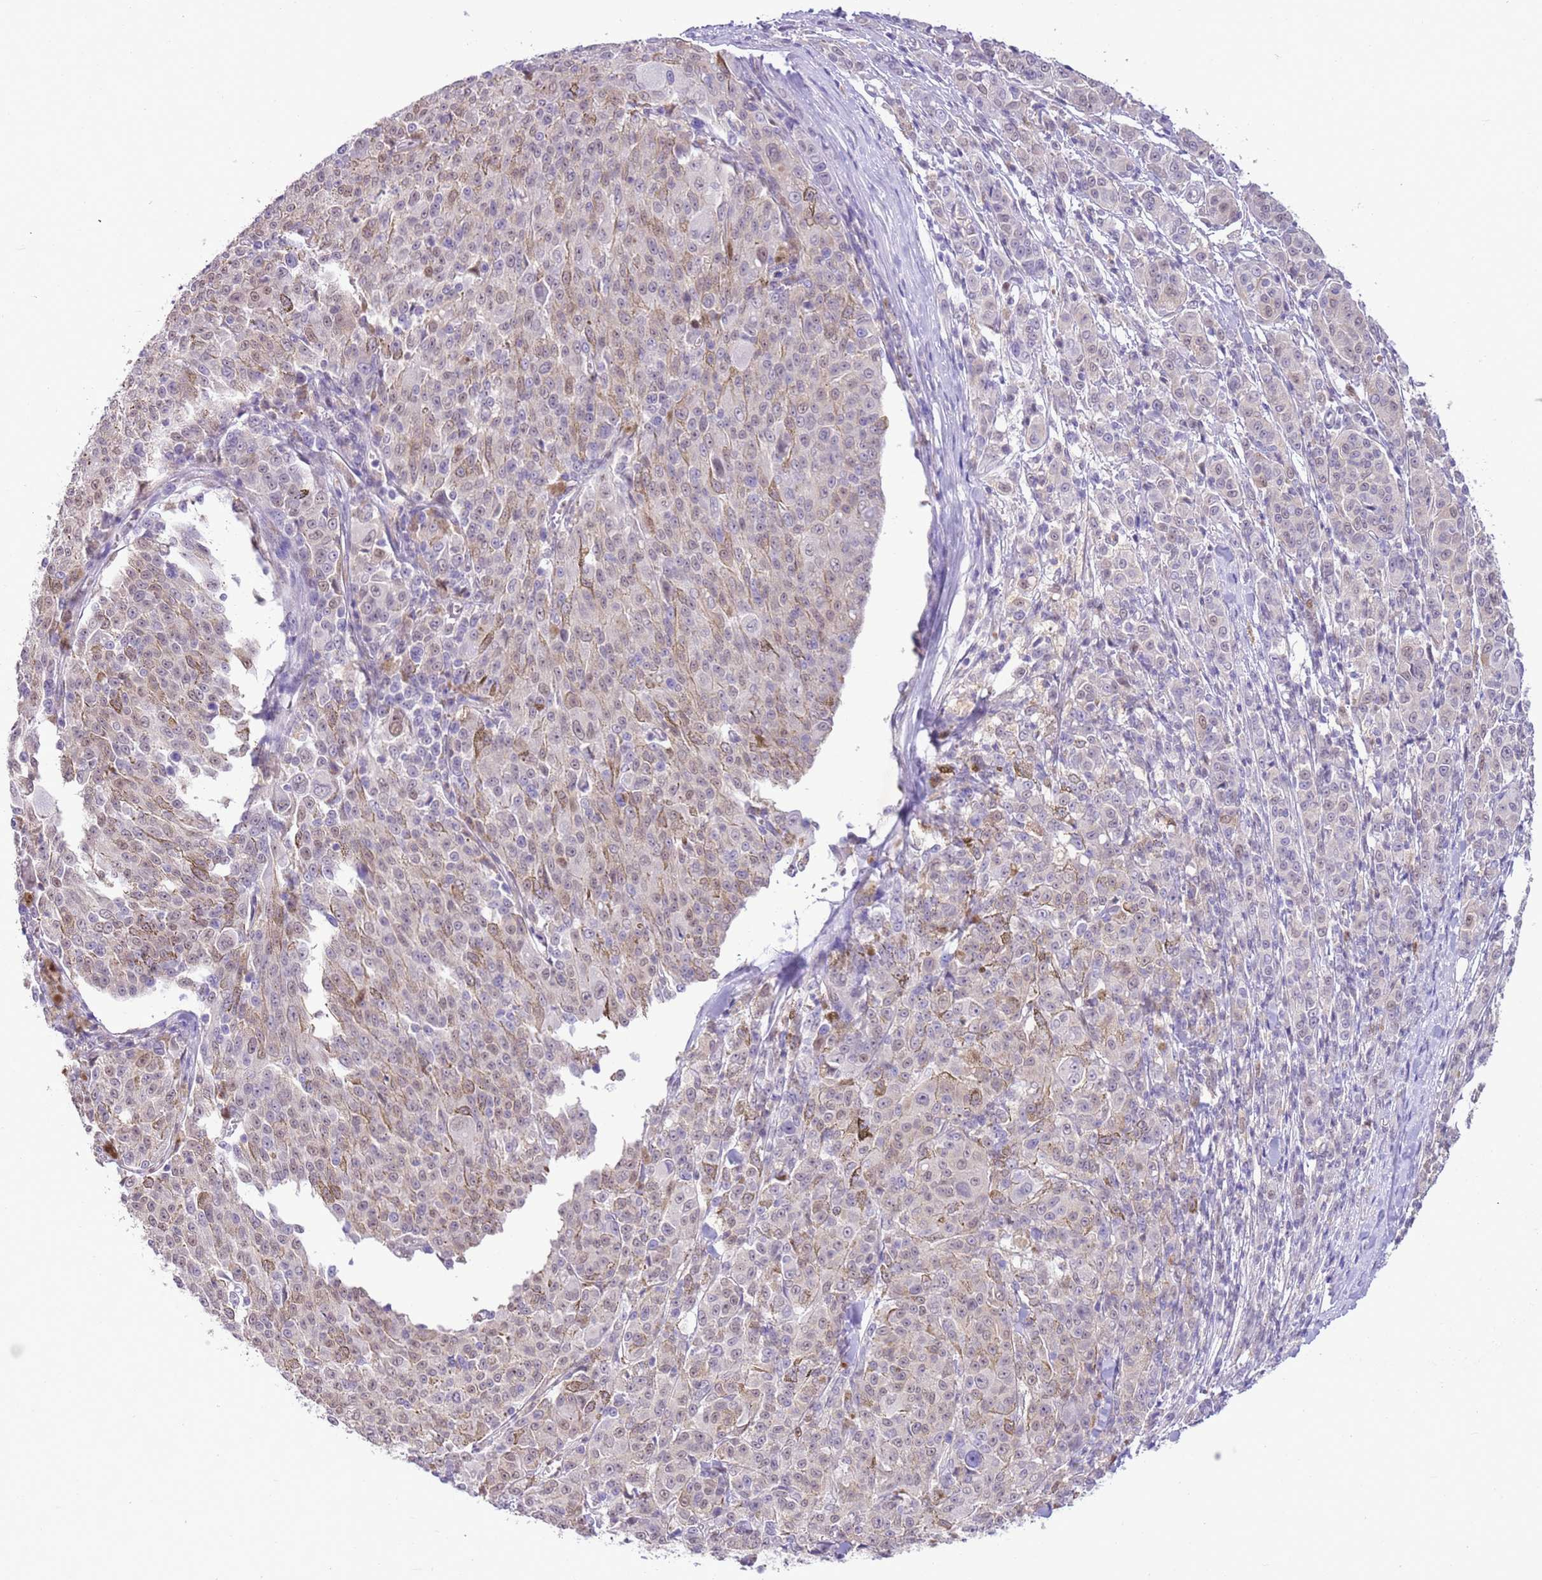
{"staining": {"intensity": "weak", "quantity": "25%-75%", "location": "nuclear"}, "tissue": "melanoma", "cell_type": "Tumor cells", "image_type": "cancer", "snomed": [{"axis": "morphology", "description": "Malignant melanoma, NOS"}, {"axis": "topography", "description": "Skin"}], "caption": "High-power microscopy captured an IHC image of malignant melanoma, revealing weak nuclear positivity in approximately 25%-75% of tumor cells.", "gene": "DDI2", "patient": {"sex": "female", "age": 52}}